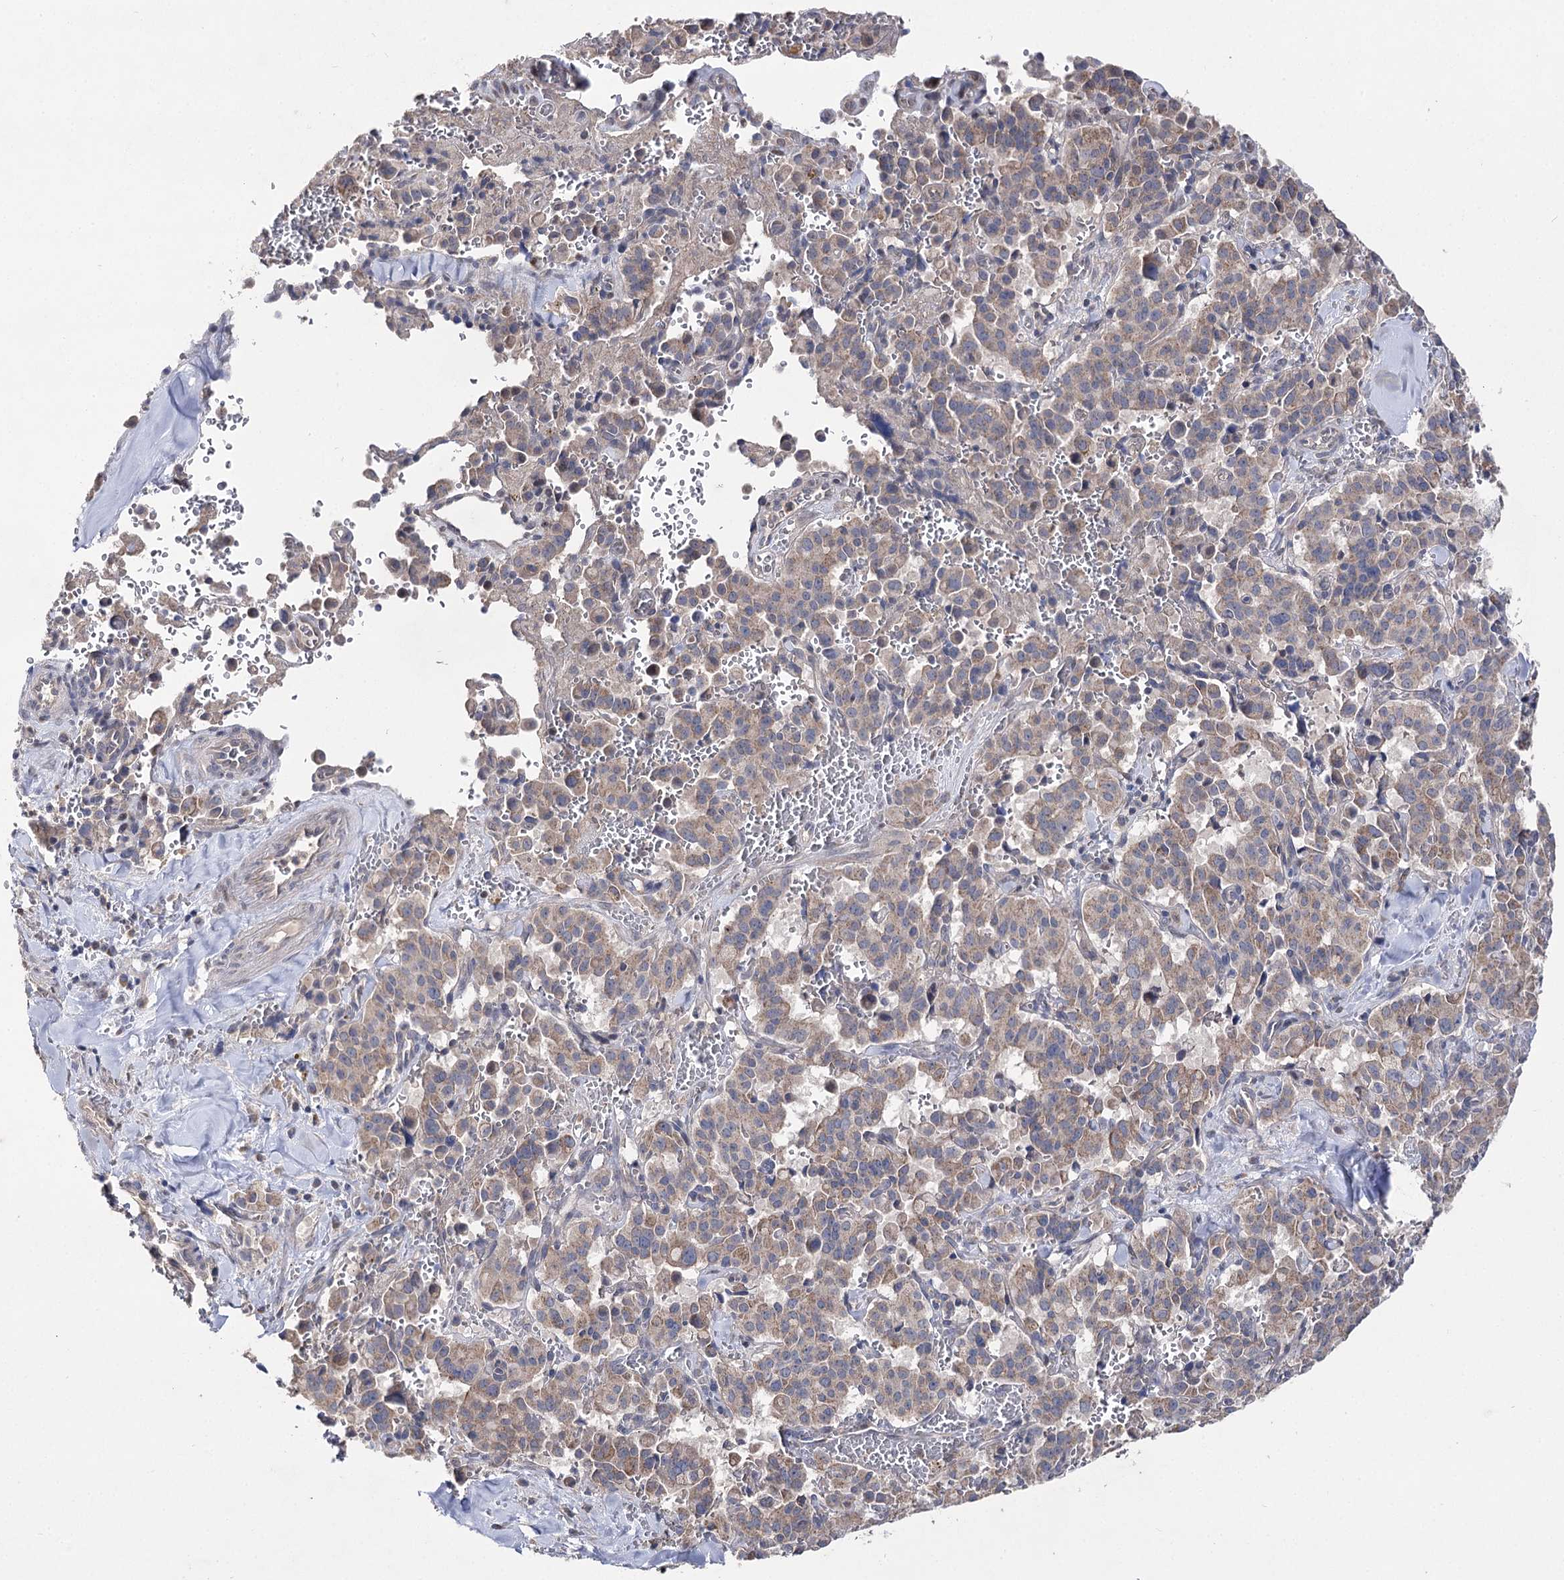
{"staining": {"intensity": "moderate", "quantity": ">75%", "location": "cytoplasmic/membranous"}, "tissue": "pancreatic cancer", "cell_type": "Tumor cells", "image_type": "cancer", "snomed": [{"axis": "morphology", "description": "Adenocarcinoma, NOS"}, {"axis": "topography", "description": "Pancreas"}], "caption": "Brown immunohistochemical staining in human pancreatic cancer (adenocarcinoma) displays moderate cytoplasmic/membranous staining in approximately >75% of tumor cells.", "gene": "AURKC", "patient": {"sex": "male", "age": 65}}